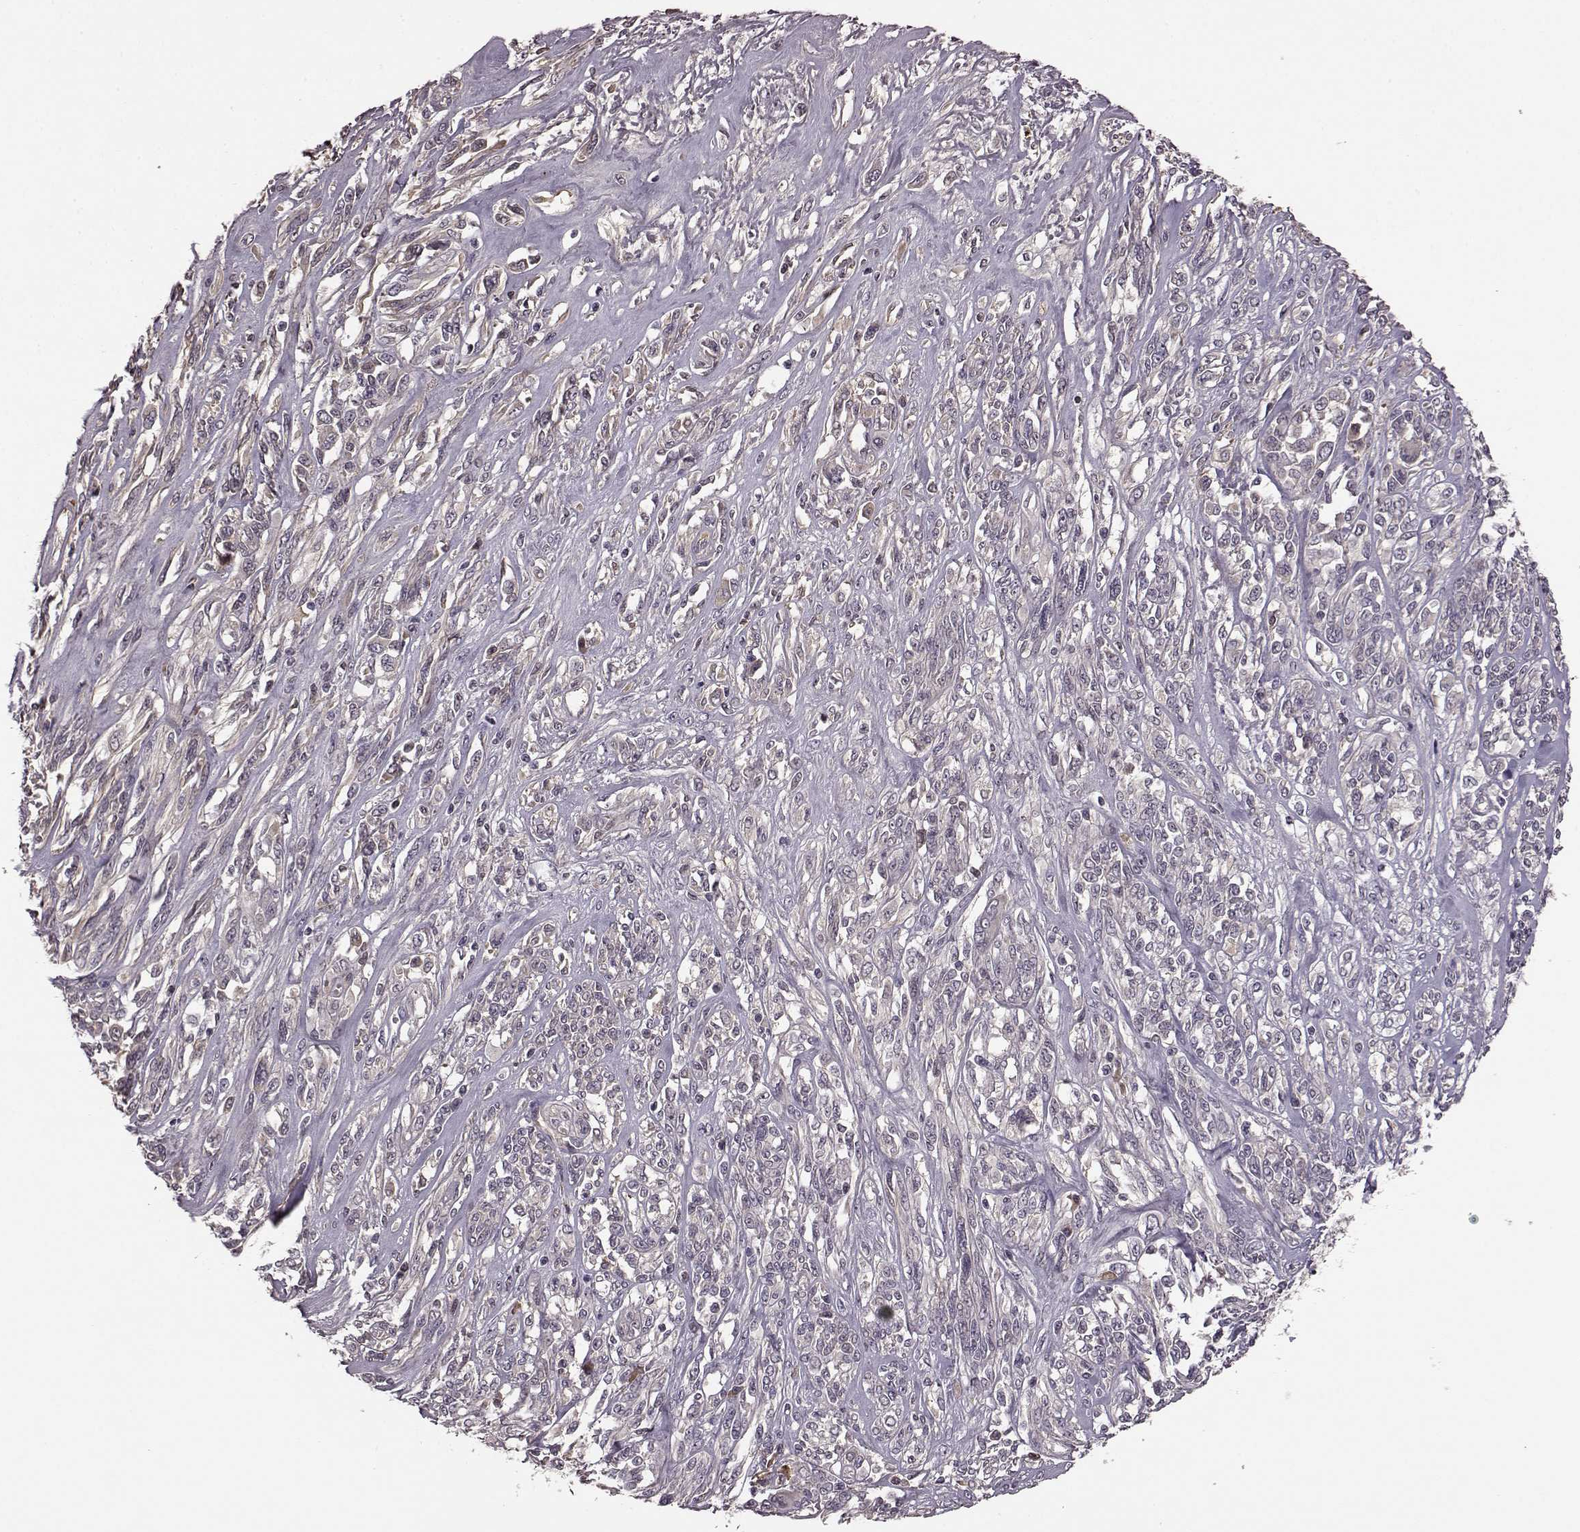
{"staining": {"intensity": "negative", "quantity": "none", "location": "none"}, "tissue": "melanoma", "cell_type": "Tumor cells", "image_type": "cancer", "snomed": [{"axis": "morphology", "description": "Malignant melanoma, NOS"}, {"axis": "topography", "description": "Skin"}], "caption": "High power microscopy image of an immunohistochemistry (IHC) histopathology image of malignant melanoma, revealing no significant expression in tumor cells. (DAB (3,3'-diaminobenzidine) immunohistochemistry visualized using brightfield microscopy, high magnification).", "gene": "NRL", "patient": {"sex": "female", "age": 91}}